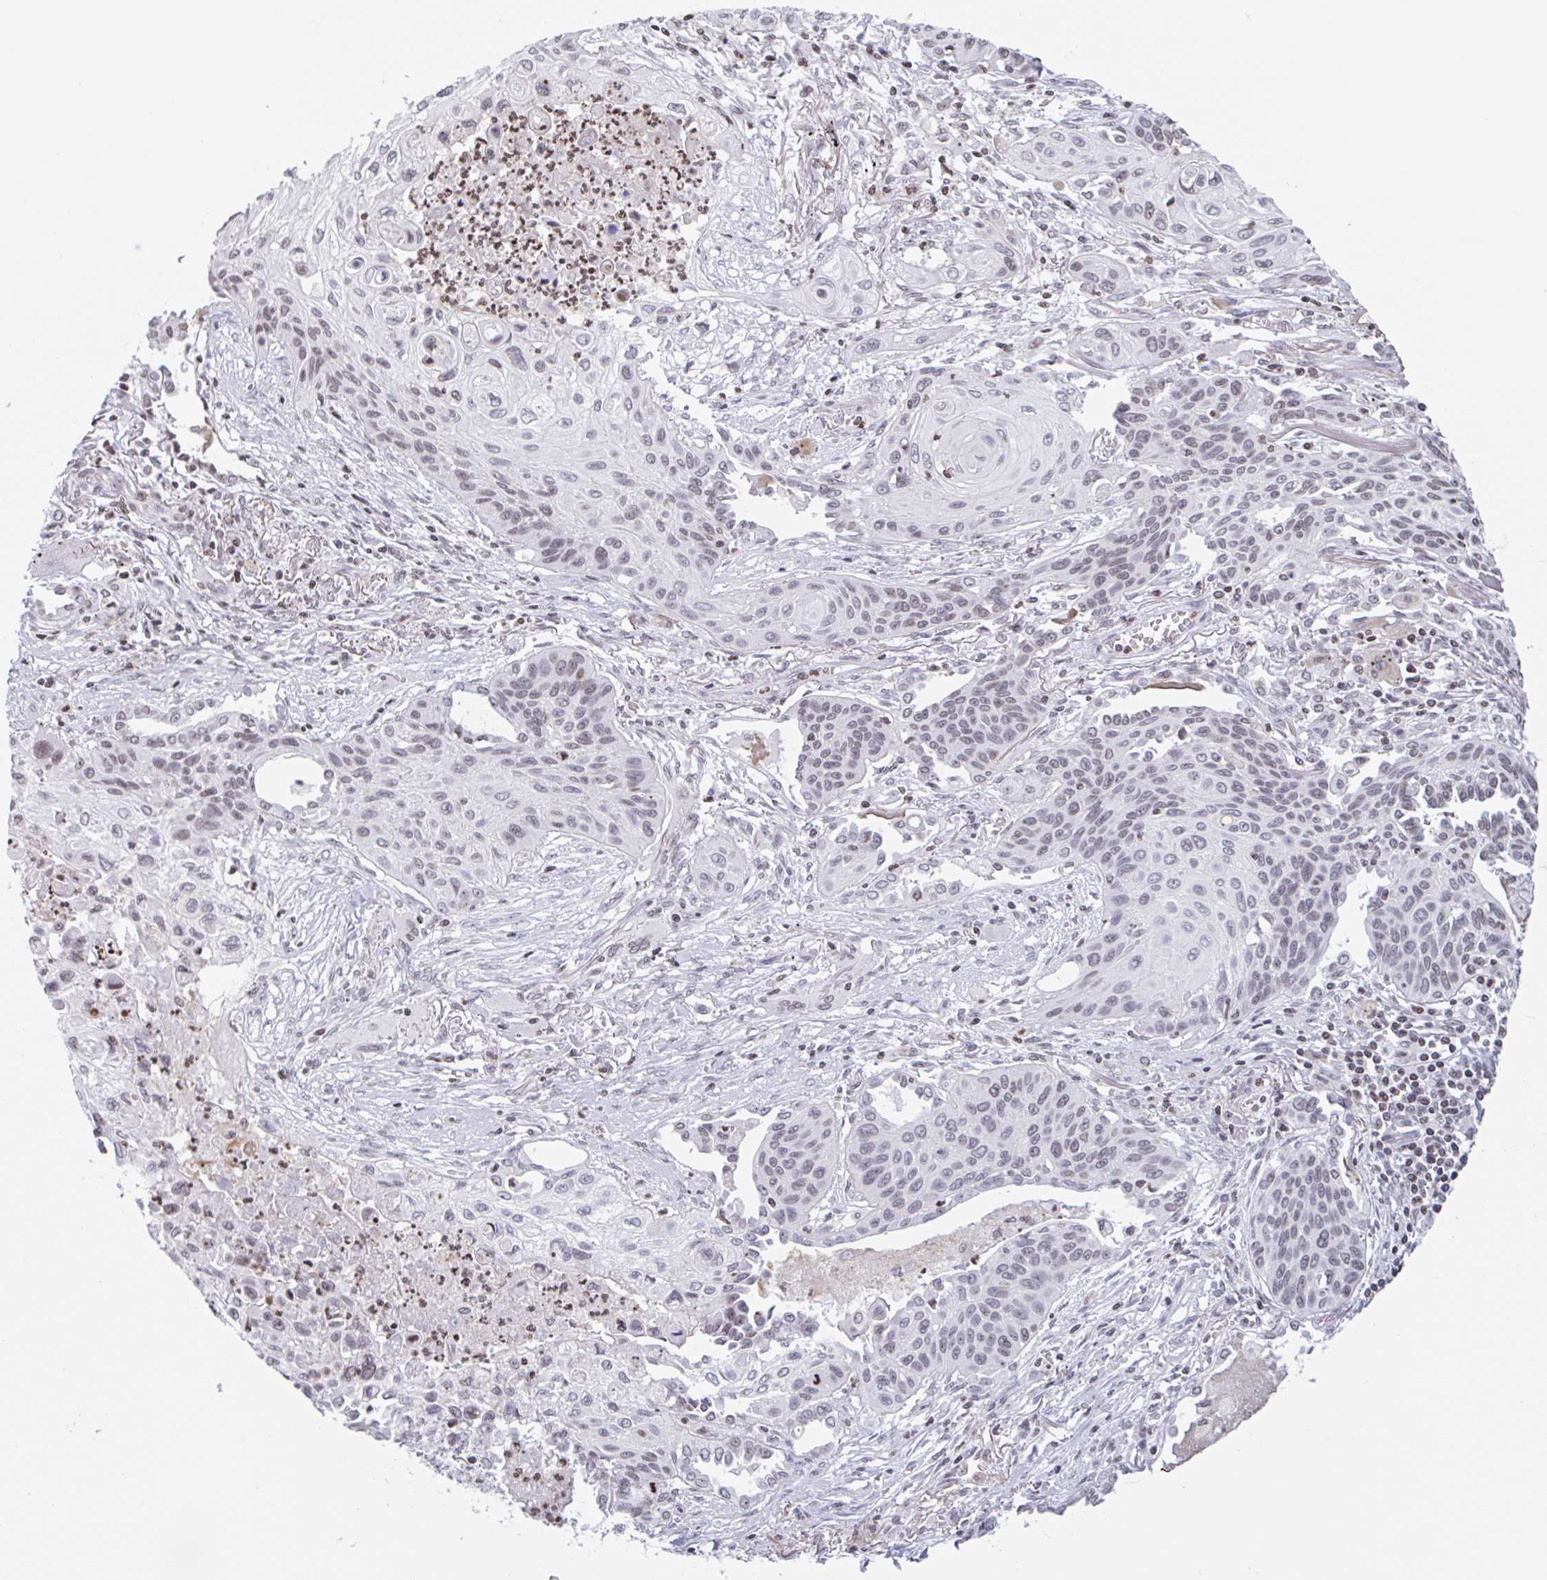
{"staining": {"intensity": "weak", "quantity": ">75%", "location": "nuclear"}, "tissue": "lung cancer", "cell_type": "Tumor cells", "image_type": "cancer", "snomed": [{"axis": "morphology", "description": "Squamous cell carcinoma, NOS"}, {"axis": "topography", "description": "Lung"}], "caption": "High-power microscopy captured an immunohistochemistry histopathology image of lung cancer, revealing weak nuclear expression in about >75% of tumor cells.", "gene": "NOL6", "patient": {"sex": "male", "age": 71}}